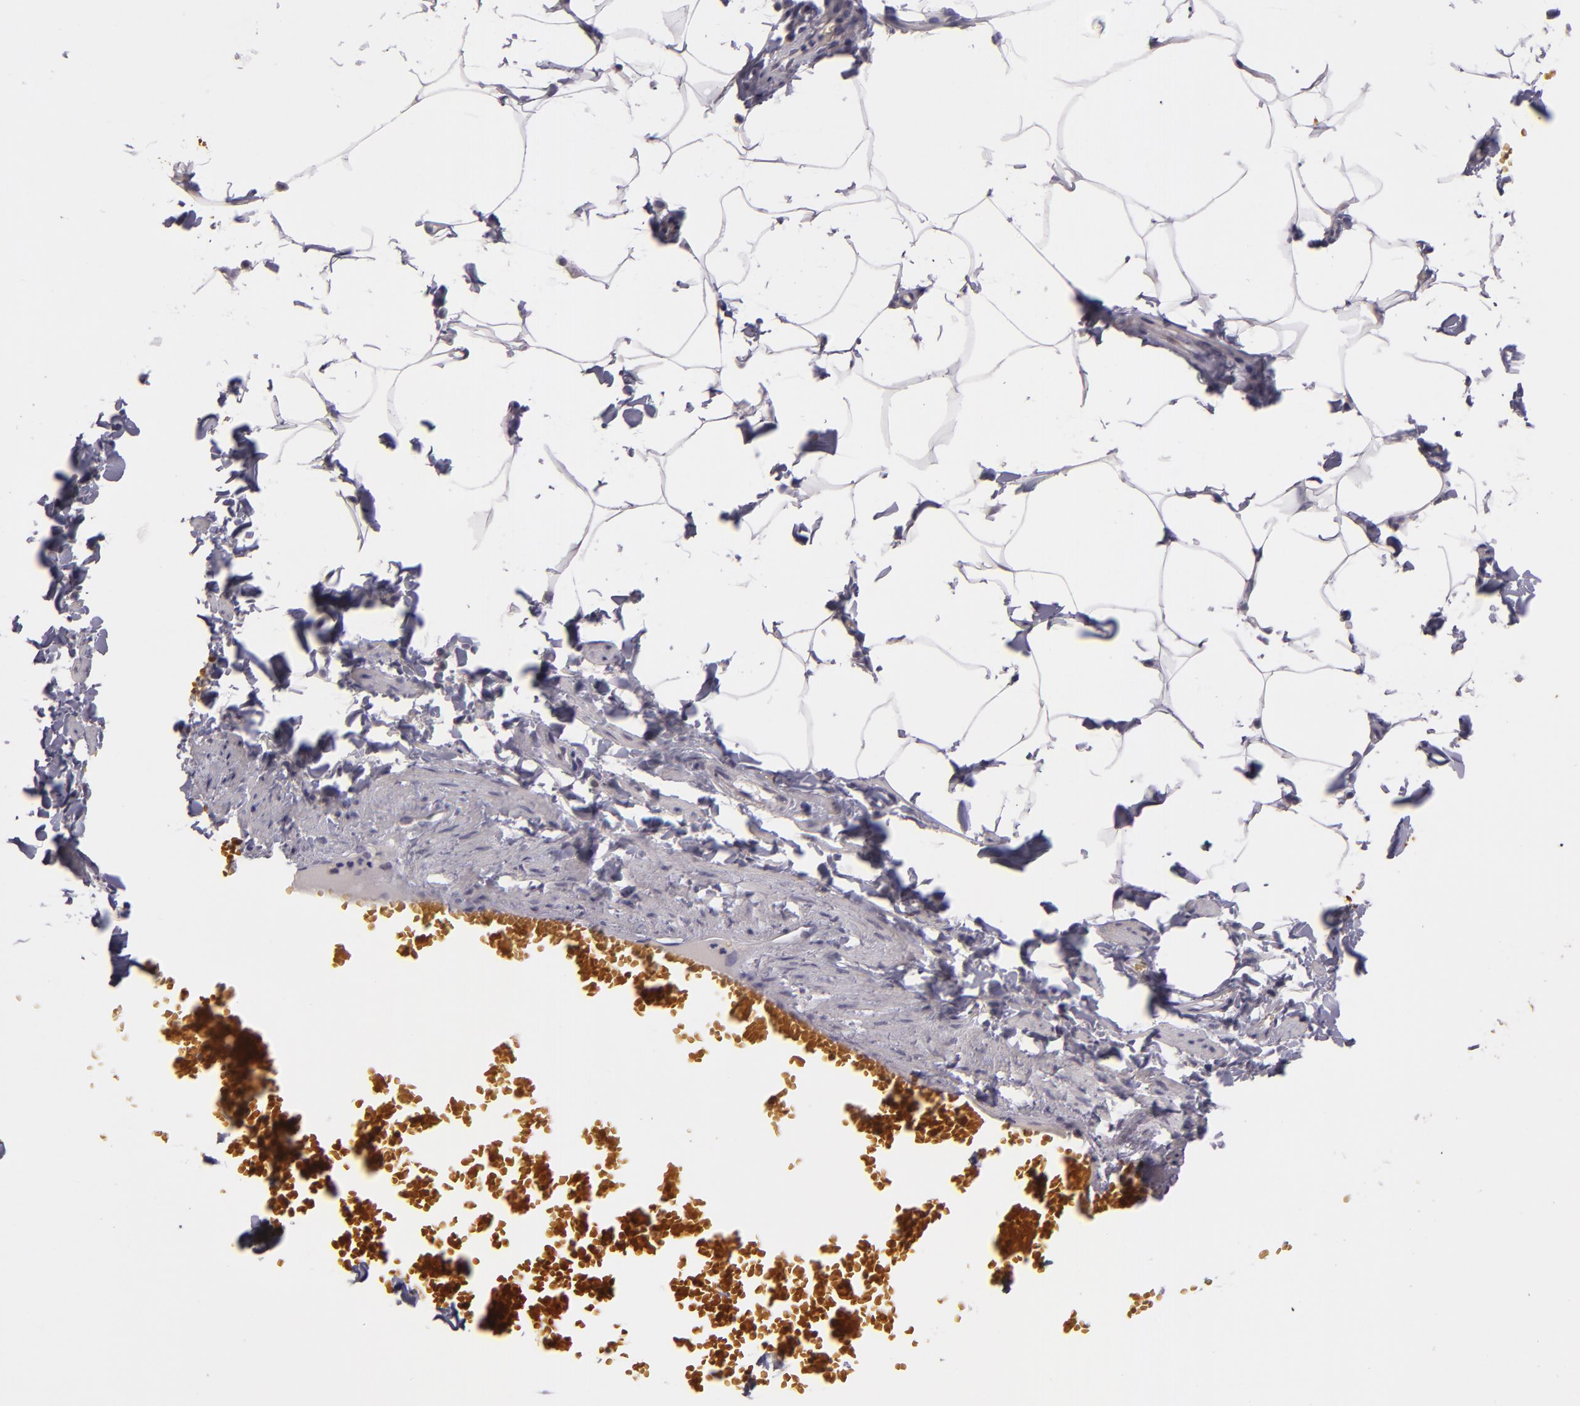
{"staining": {"intensity": "negative", "quantity": "none", "location": "none"}, "tissue": "adipose tissue", "cell_type": "Adipocytes", "image_type": "normal", "snomed": [{"axis": "morphology", "description": "Normal tissue, NOS"}, {"axis": "topography", "description": "Vascular tissue"}], "caption": "Histopathology image shows no protein positivity in adipocytes of normal adipose tissue. The staining was performed using DAB to visualize the protein expression in brown, while the nuclei were stained in blue with hematoxylin (Magnification: 20x).", "gene": "SNCB", "patient": {"sex": "male", "age": 41}}